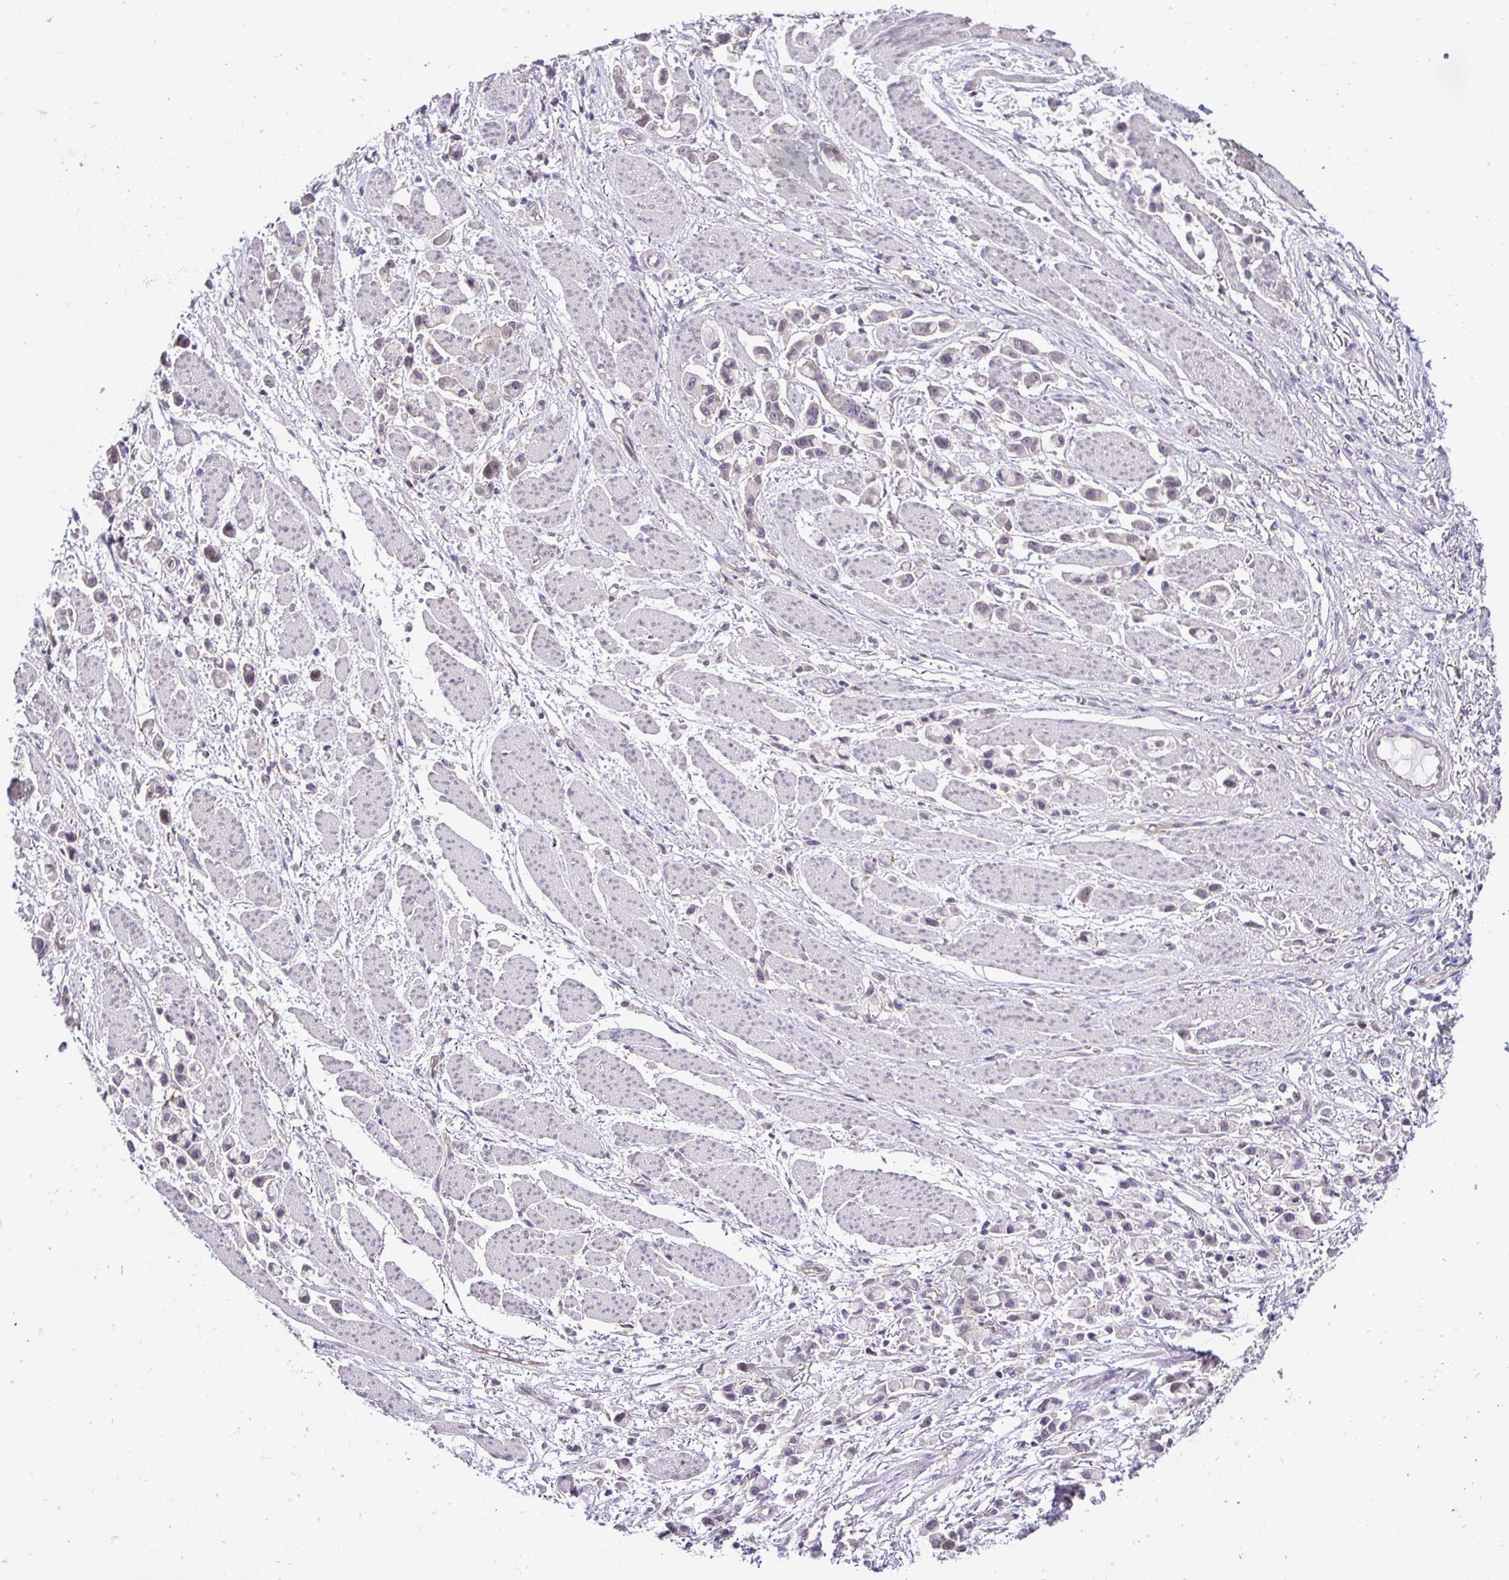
{"staining": {"intensity": "negative", "quantity": "none", "location": "none"}, "tissue": "stomach cancer", "cell_type": "Tumor cells", "image_type": "cancer", "snomed": [{"axis": "morphology", "description": "Adenocarcinoma, NOS"}, {"axis": "topography", "description": "Stomach"}], "caption": "The photomicrograph displays no significant expression in tumor cells of stomach cancer (adenocarcinoma).", "gene": "SLC9A1", "patient": {"sex": "female", "age": 81}}